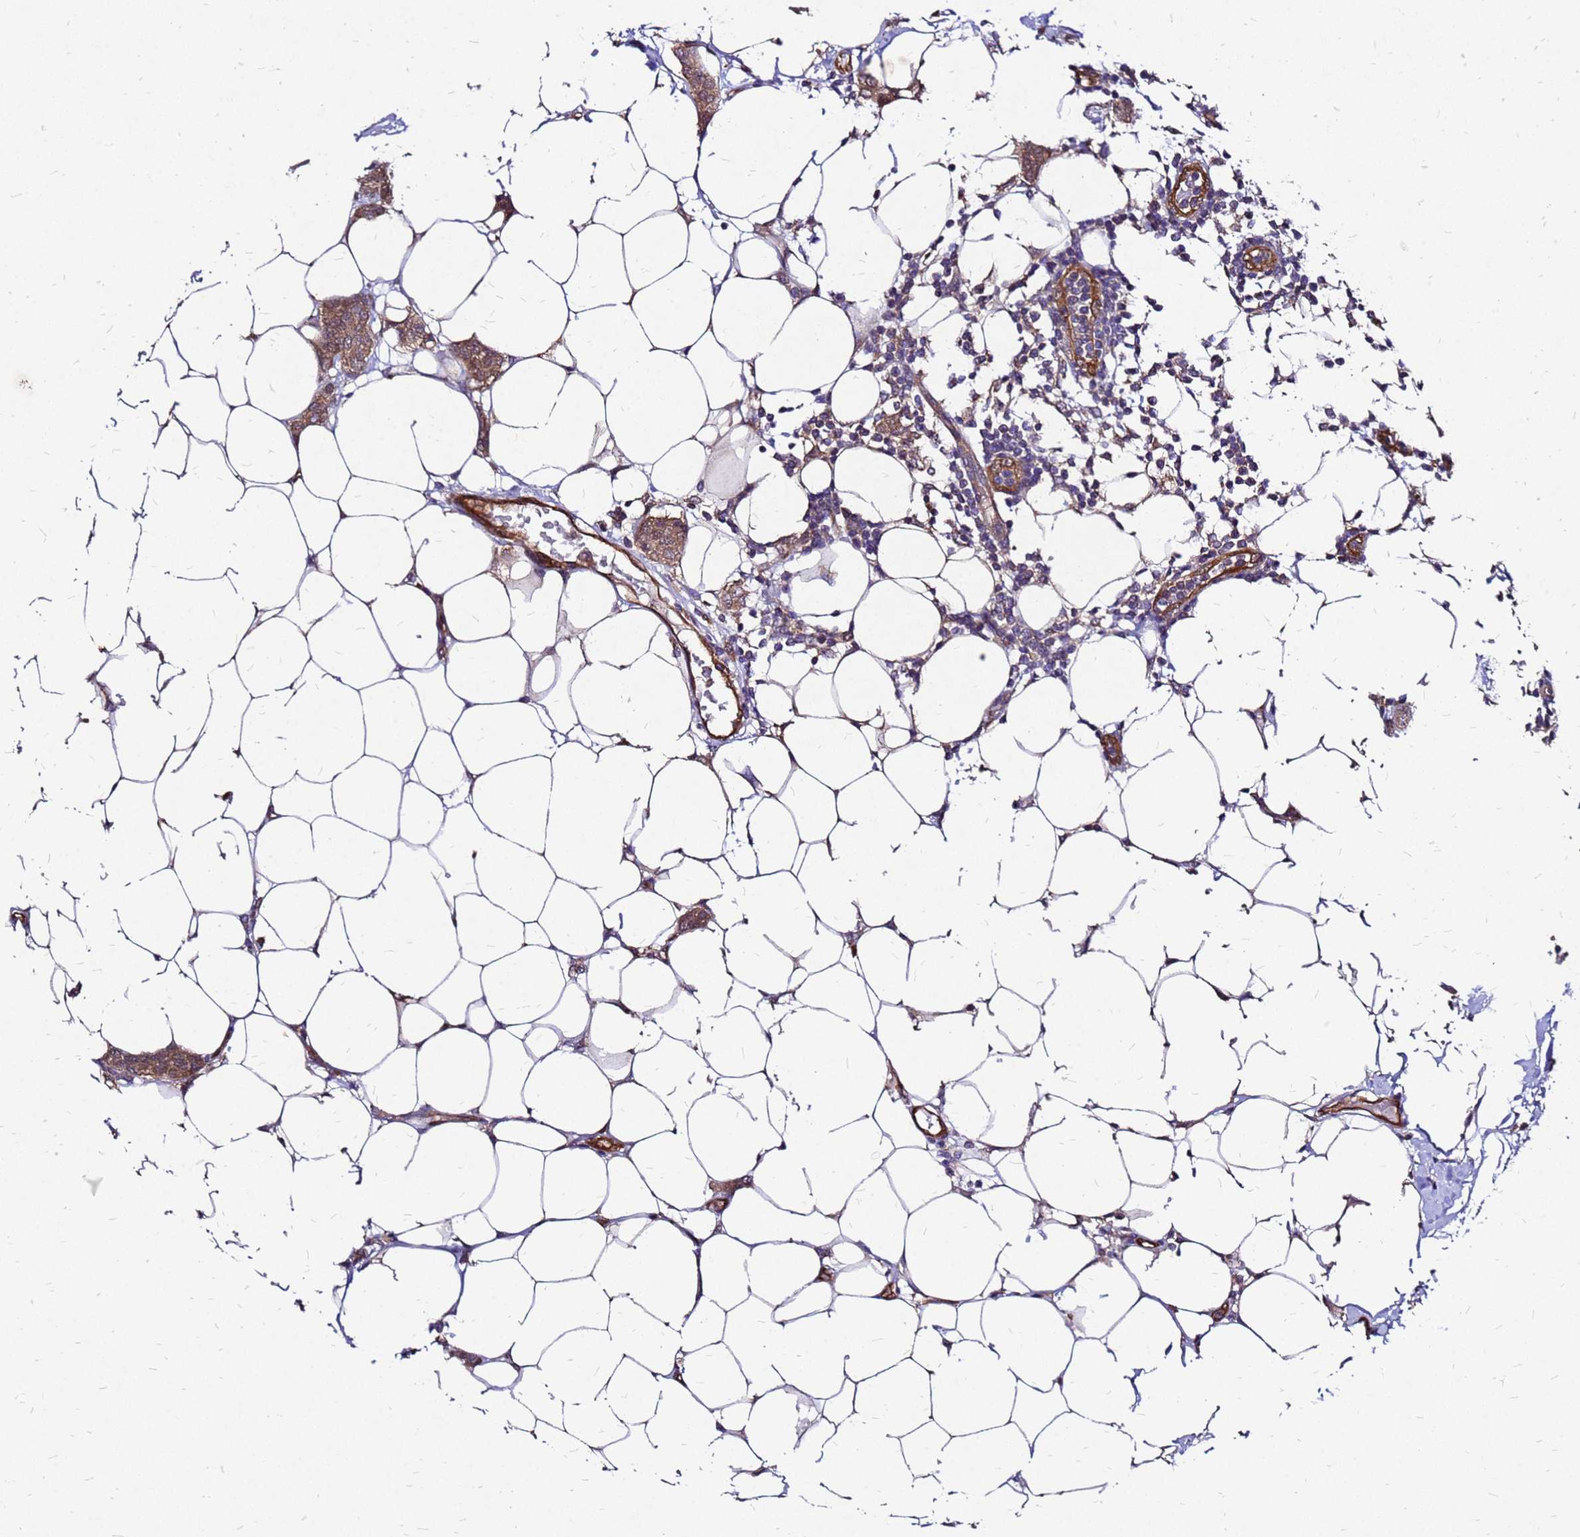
{"staining": {"intensity": "moderate", "quantity": ">75%", "location": "cytoplasmic/membranous"}, "tissue": "breast cancer", "cell_type": "Tumor cells", "image_type": "cancer", "snomed": [{"axis": "morphology", "description": "Duct carcinoma"}, {"axis": "topography", "description": "Breast"}], "caption": "IHC photomicrograph of neoplastic tissue: breast cancer stained using immunohistochemistry (IHC) reveals medium levels of moderate protein expression localized specifically in the cytoplasmic/membranous of tumor cells, appearing as a cytoplasmic/membranous brown color.", "gene": "DUSP23", "patient": {"sex": "female", "age": 72}}